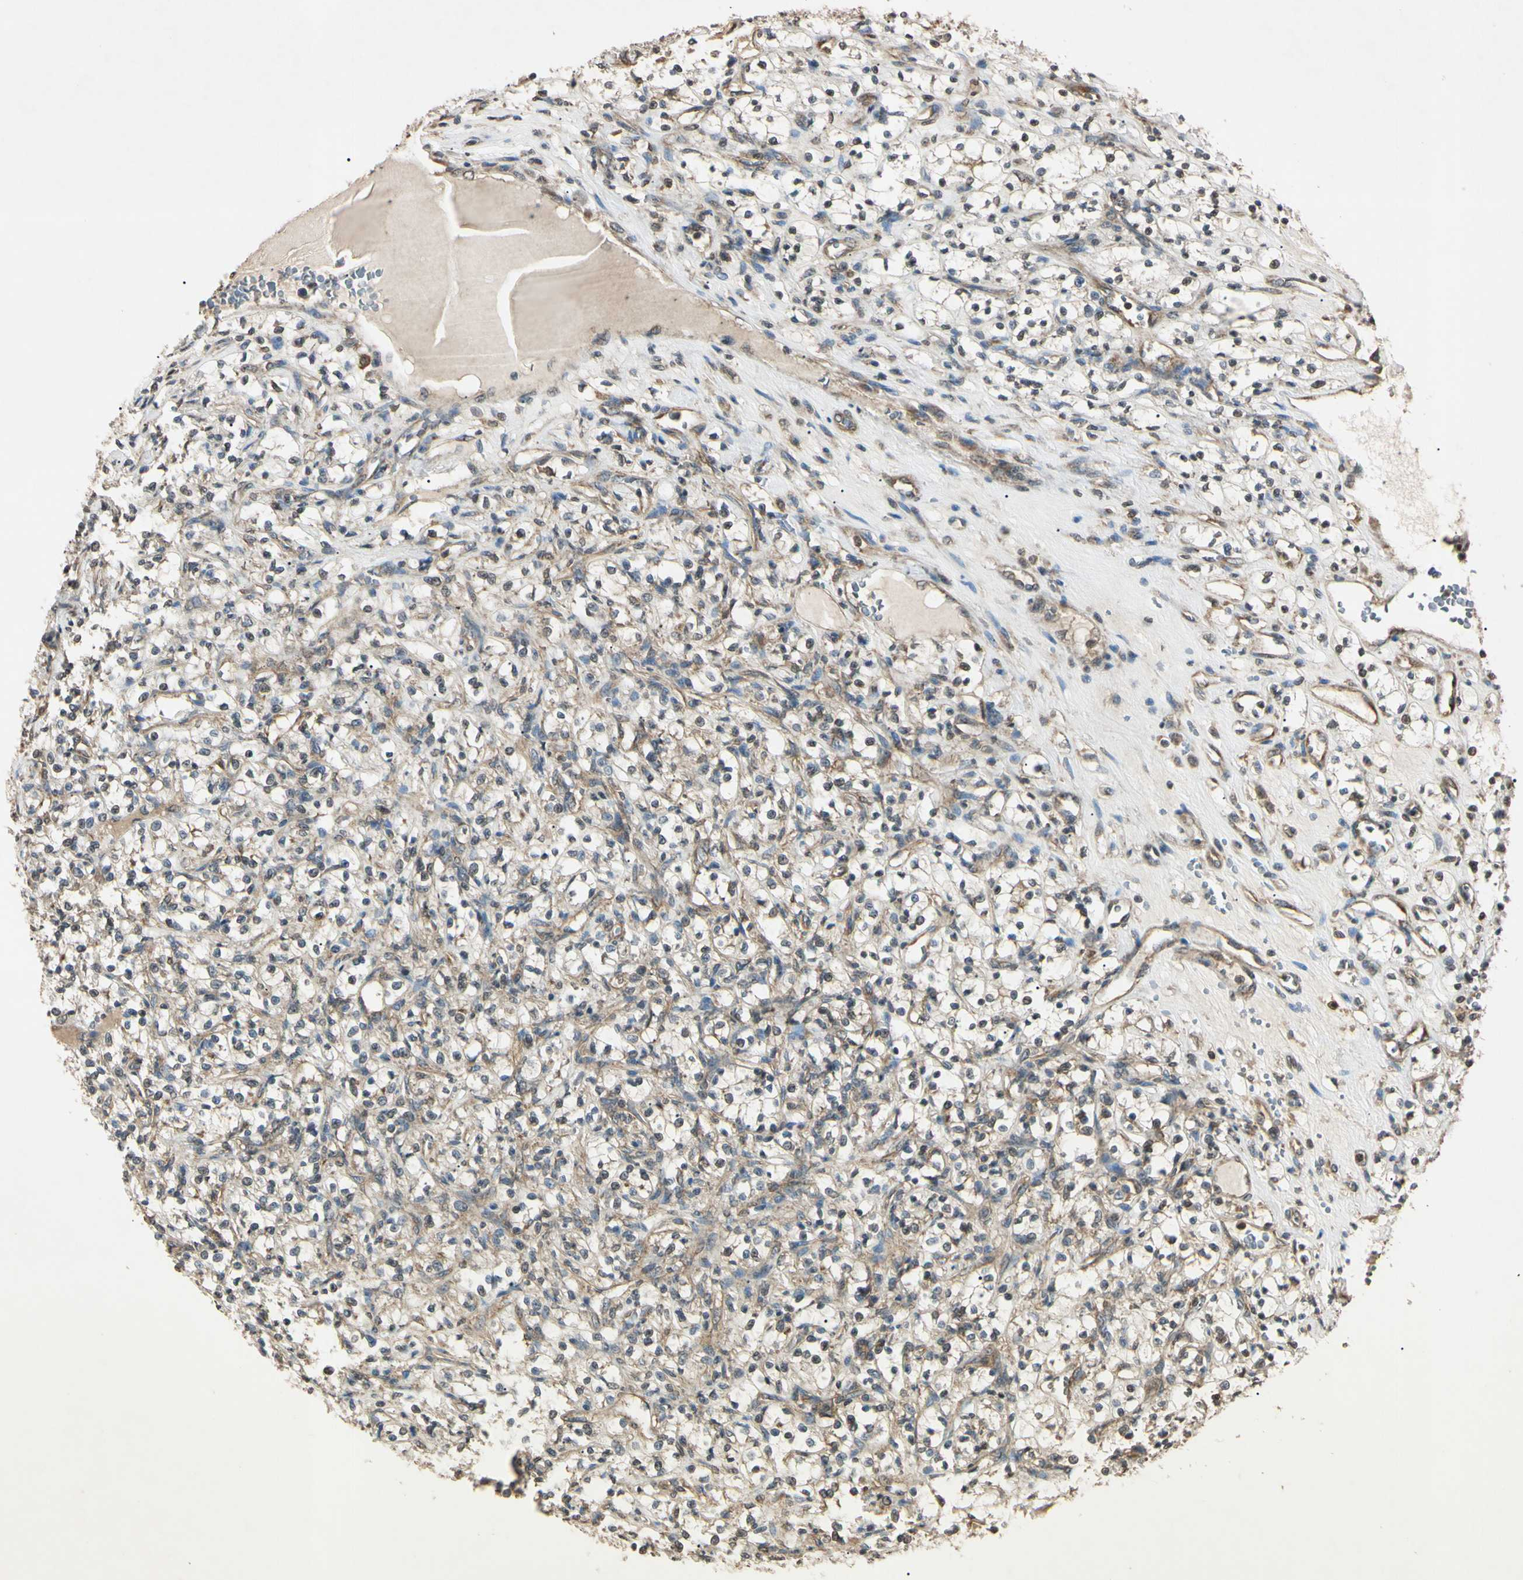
{"staining": {"intensity": "weak", "quantity": "25%-75%", "location": "cytoplasmic/membranous"}, "tissue": "renal cancer", "cell_type": "Tumor cells", "image_type": "cancer", "snomed": [{"axis": "morphology", "description": "Adenocarcinoma, NOS"}, {"axis": "topography", "description": "Kidney"}], "caption": "Tumor cells display weak cytoplasmic/membranous expression in about 25%-75% of cells in renal adenocarcinoma.", "gene": "EPN1", "patient": {"sex": "female", "age": 69}}